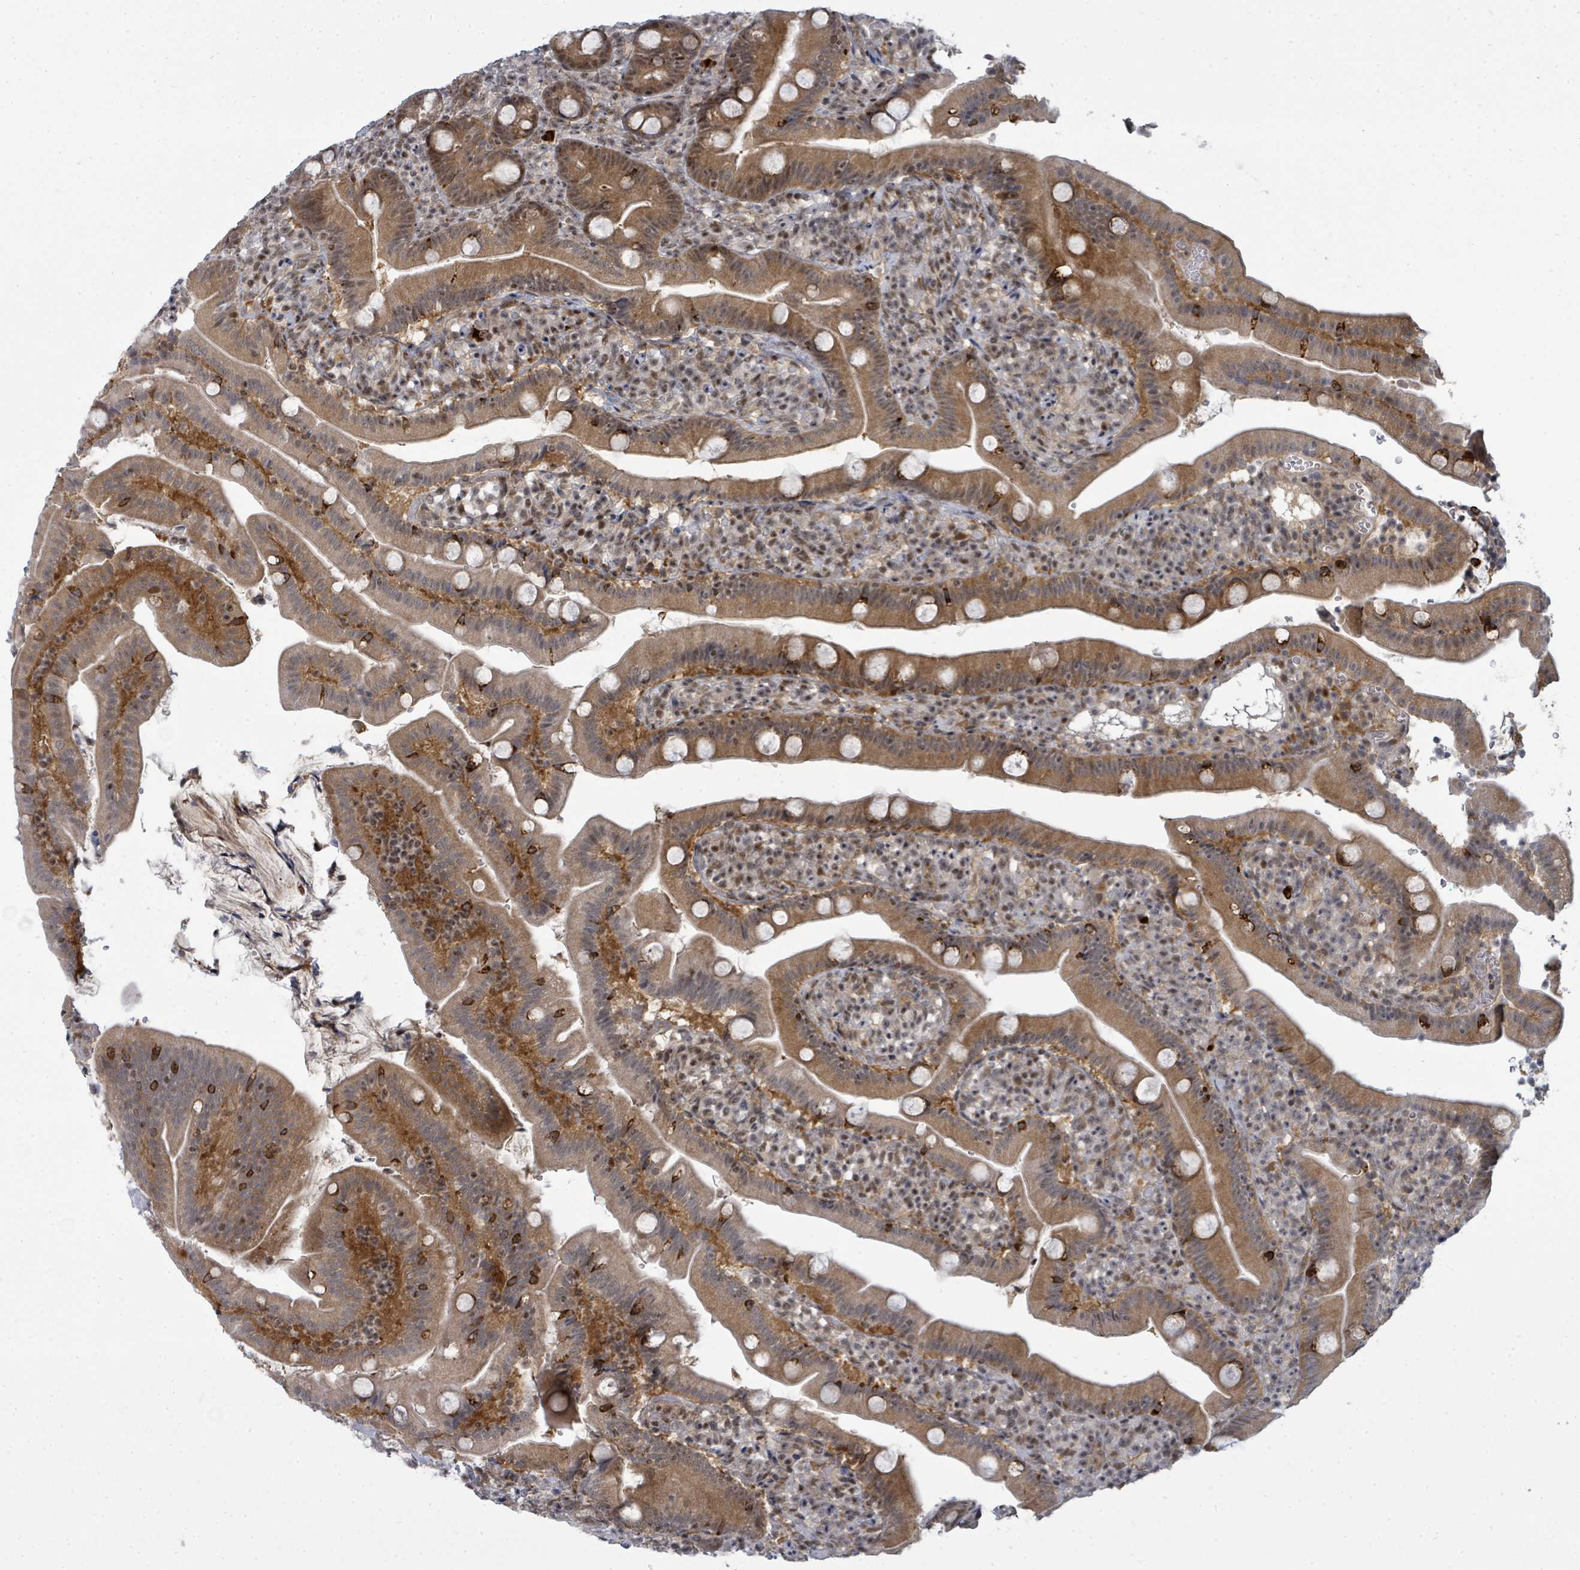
{"staining": {"intensity": "moderate", "quantity": "25%-75%", "location": "cytoplasmic/membranous,nuclear"}, "tissue": "duodenum", "cell_type": "Glandular cells", "image_type": "normal", "snomed": [{"axis": "morphology", "description": "Normal tissue, NOS"}, {"axis": "topography", "description": "Duodenum"}], "caption": "IHC (DAB (3,3'-diaminobenzidine)) staining of normal human duodenum shows moderate cytoplasmic/membranous,nuclear protein staining in approximately 25%-75% of glandular cells.", "gene": "PSMG2", "patient": {"sex": "female", "age": 67}}